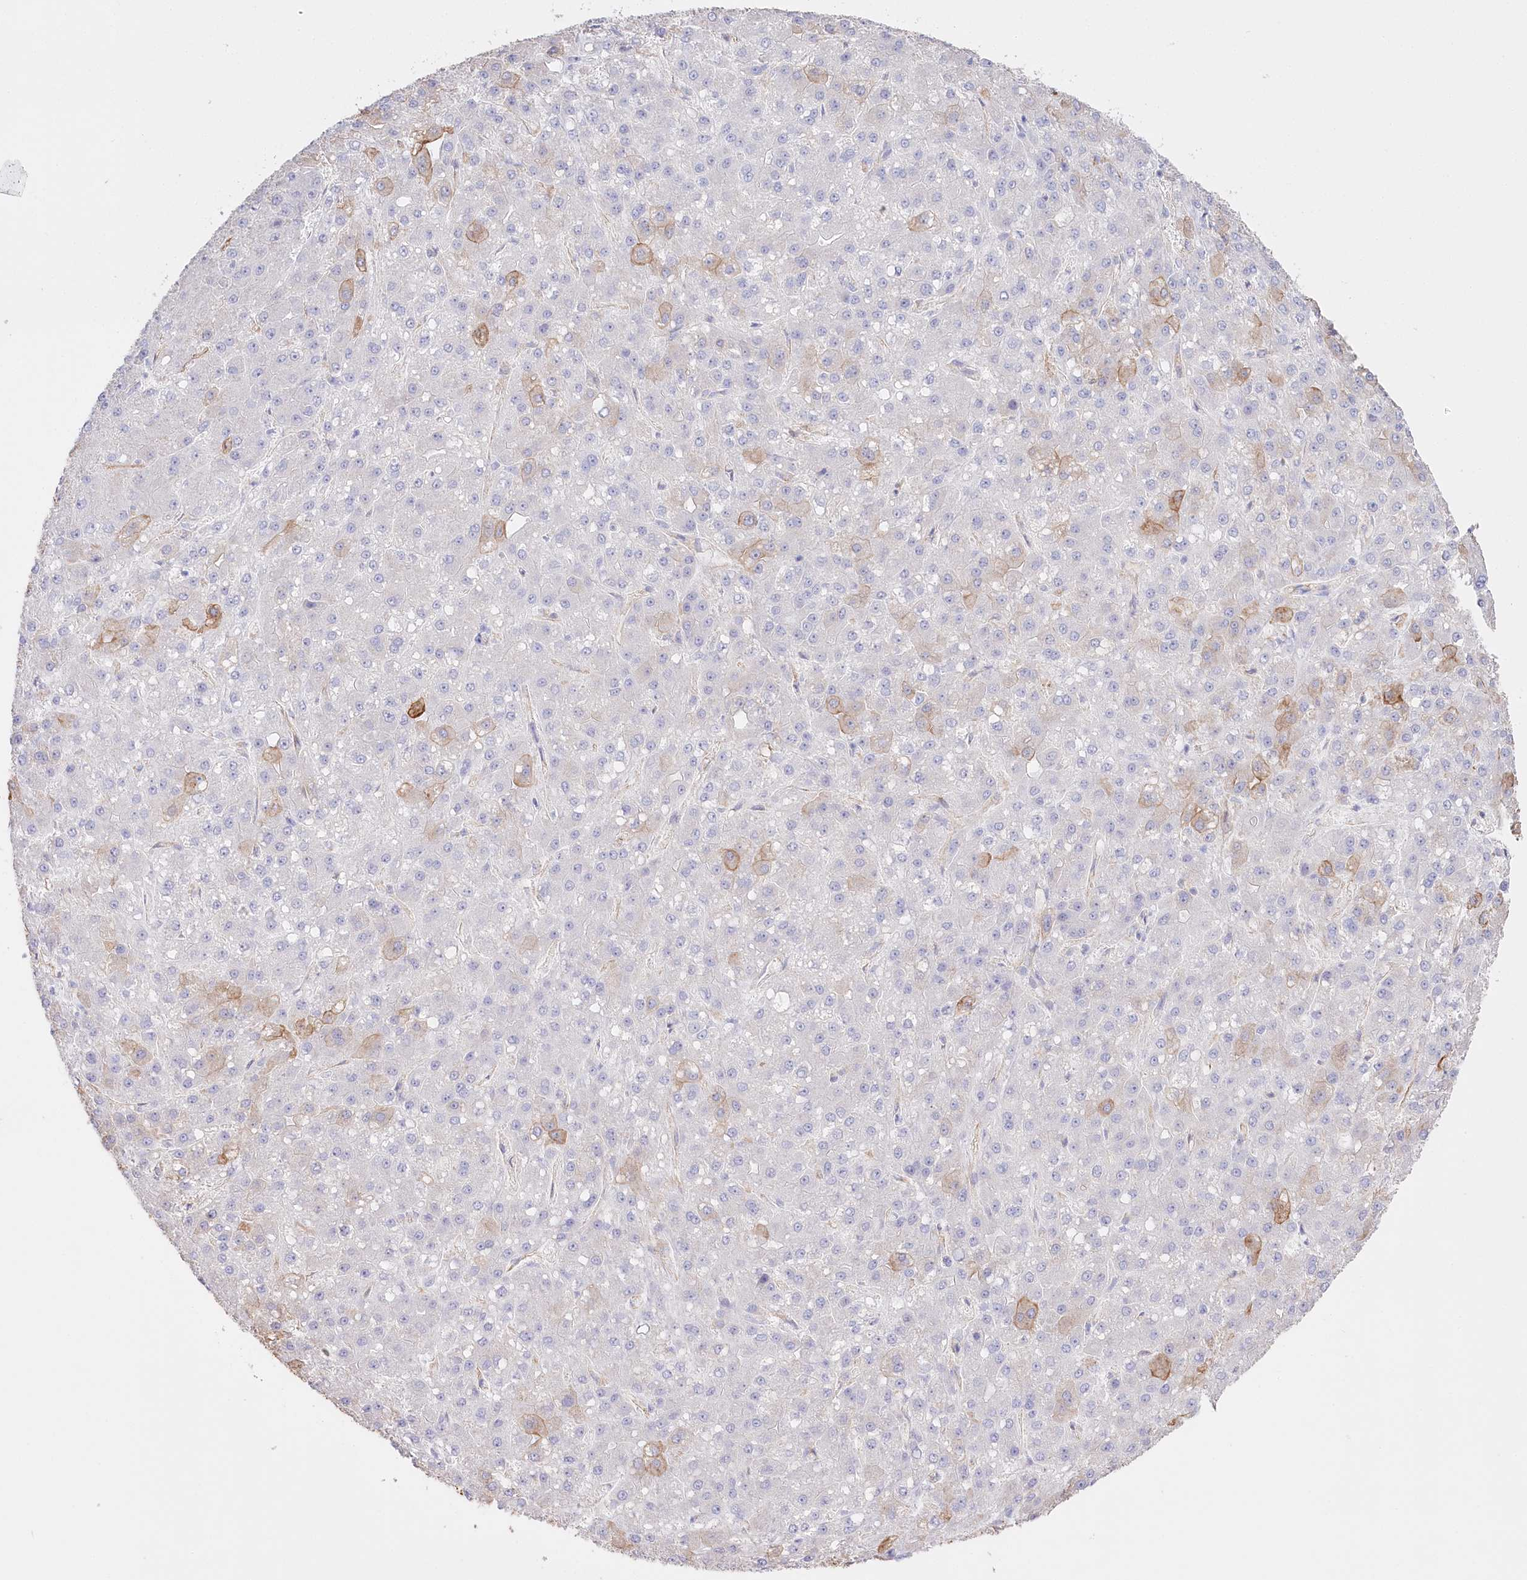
{"staining": {"intensity": "moderate", "quantity": "<25%", "location": "cytoplasmic/membranous"}, "tissue": "liver cancer", "cell_type": "Tumor cells", "image_type": "cancer", "snomed": [{"axis": "morphology", "description": "Carcinoma, Hepatocellular, NOS"}, {"axis": "topography", "description": "Liver"}], "caption": "Liver hepatocellular carcinoma stained for a protein reveals moderate cytoplasmic/membranous positivity in tumor cells.", "gene": "SLC39A10", "patient": {"sex": "male", "age": 67}}